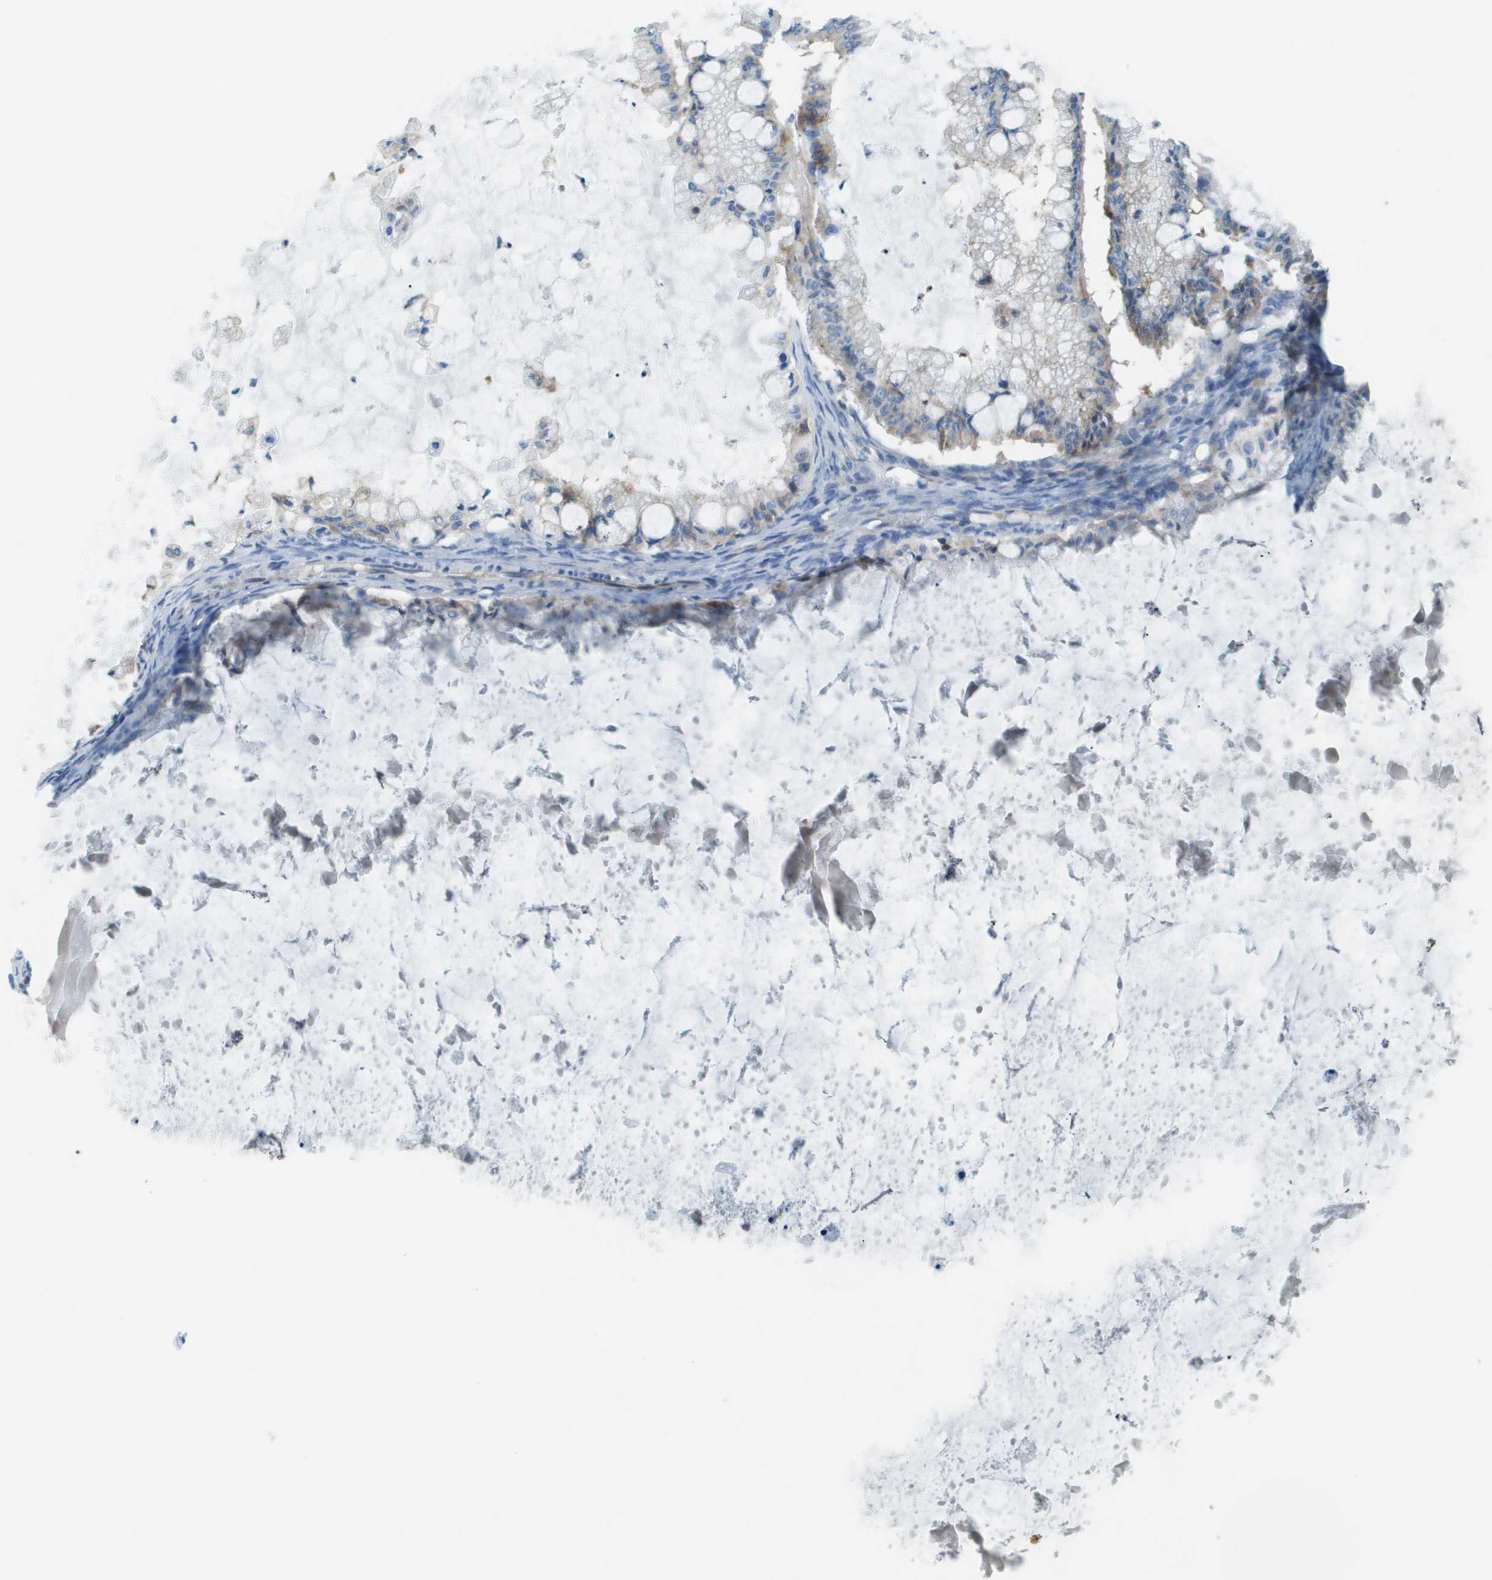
{"staining": {"intensity": "moderate", "quantity": "25%-75%", "location": "cytoplasmic/membranous"}, "tissue": "ovarian cancer", "cell_type": "Tumor cells", "image_type": "cancer", "snomed": [{"axis": "morphology", "description": "Cystadenocarcinoma, mucinous, NOS"}, {"axis": "topography", "description": "Ovary"}], "caption": "Immunohistochemical staining of ovarian cancer (mucinous cystadenocarcinoma) demonstrates moderate cytoplasmic/membranous protein staining in approximately 25%-75% of tumor cells. The protein is shown in brown color, while the nuclei are stained blue.", "gene": "STIP1", "patient": {"sex": "female", "age": 57}}